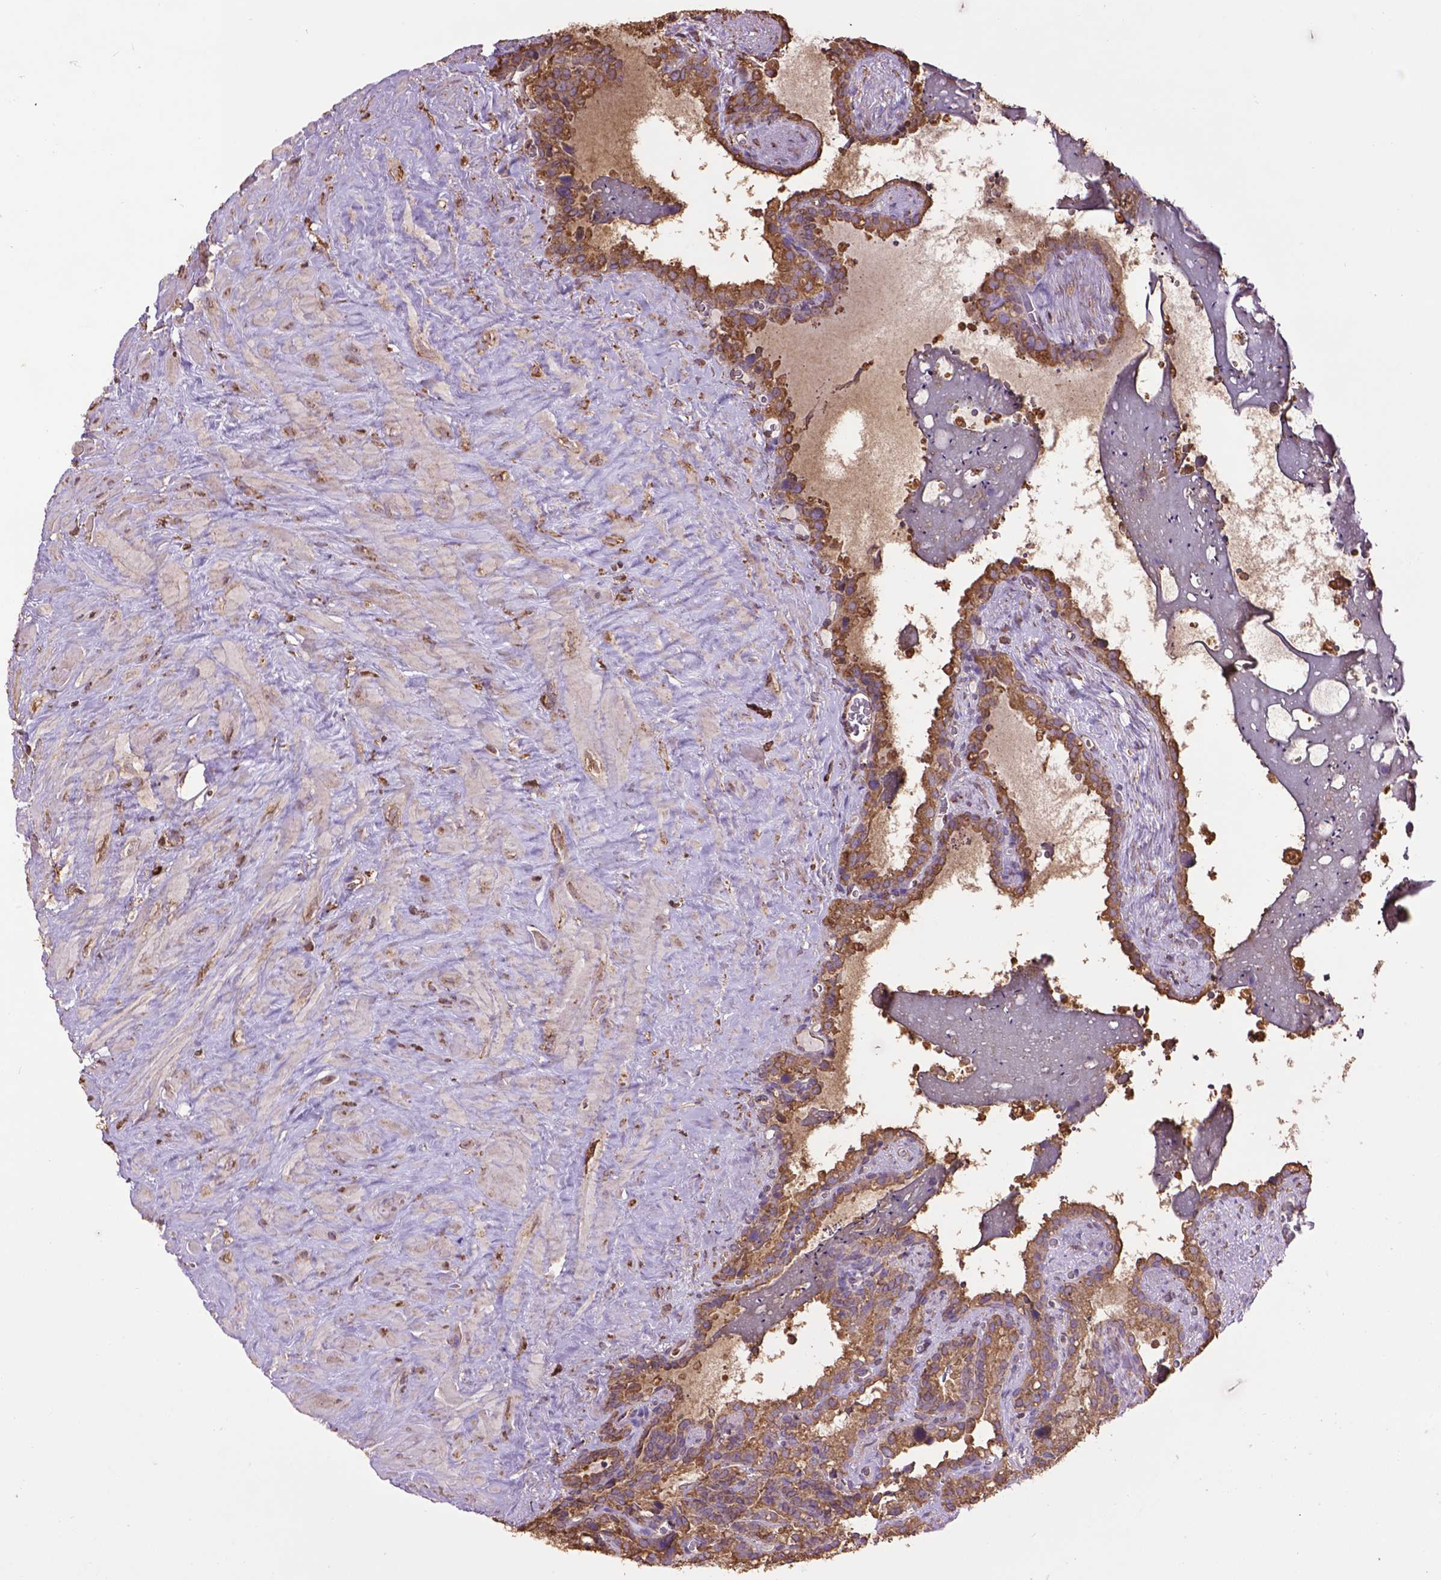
{"staining": {"intensity": "moderate", "quantity": ">75%", "location": "cytoplasmic/membranous"}, "tissue": "seminal vesicle", "cell_type": "Glandular cells", "image_type": "normal", "snomed": [{"axis": "morphology", "description": "Normal tissue, NOS"}, {"axis": "topography", "description": "Prostate"}, {"axis": "topography", "description": "Seminal veicle"}], "caption": "High-power microscopy captured an immunohistochemistry (IHC) histopathology image of benign seminal vesicle, revealing moderate cytoplasmic/membranous expression in about >75% of glandular cells. The protein of interest is shown in brown color, while the nuclei are stained blue.", "gene": "PPP2R5E", "patient": {"sex": "male", "age": 71}}